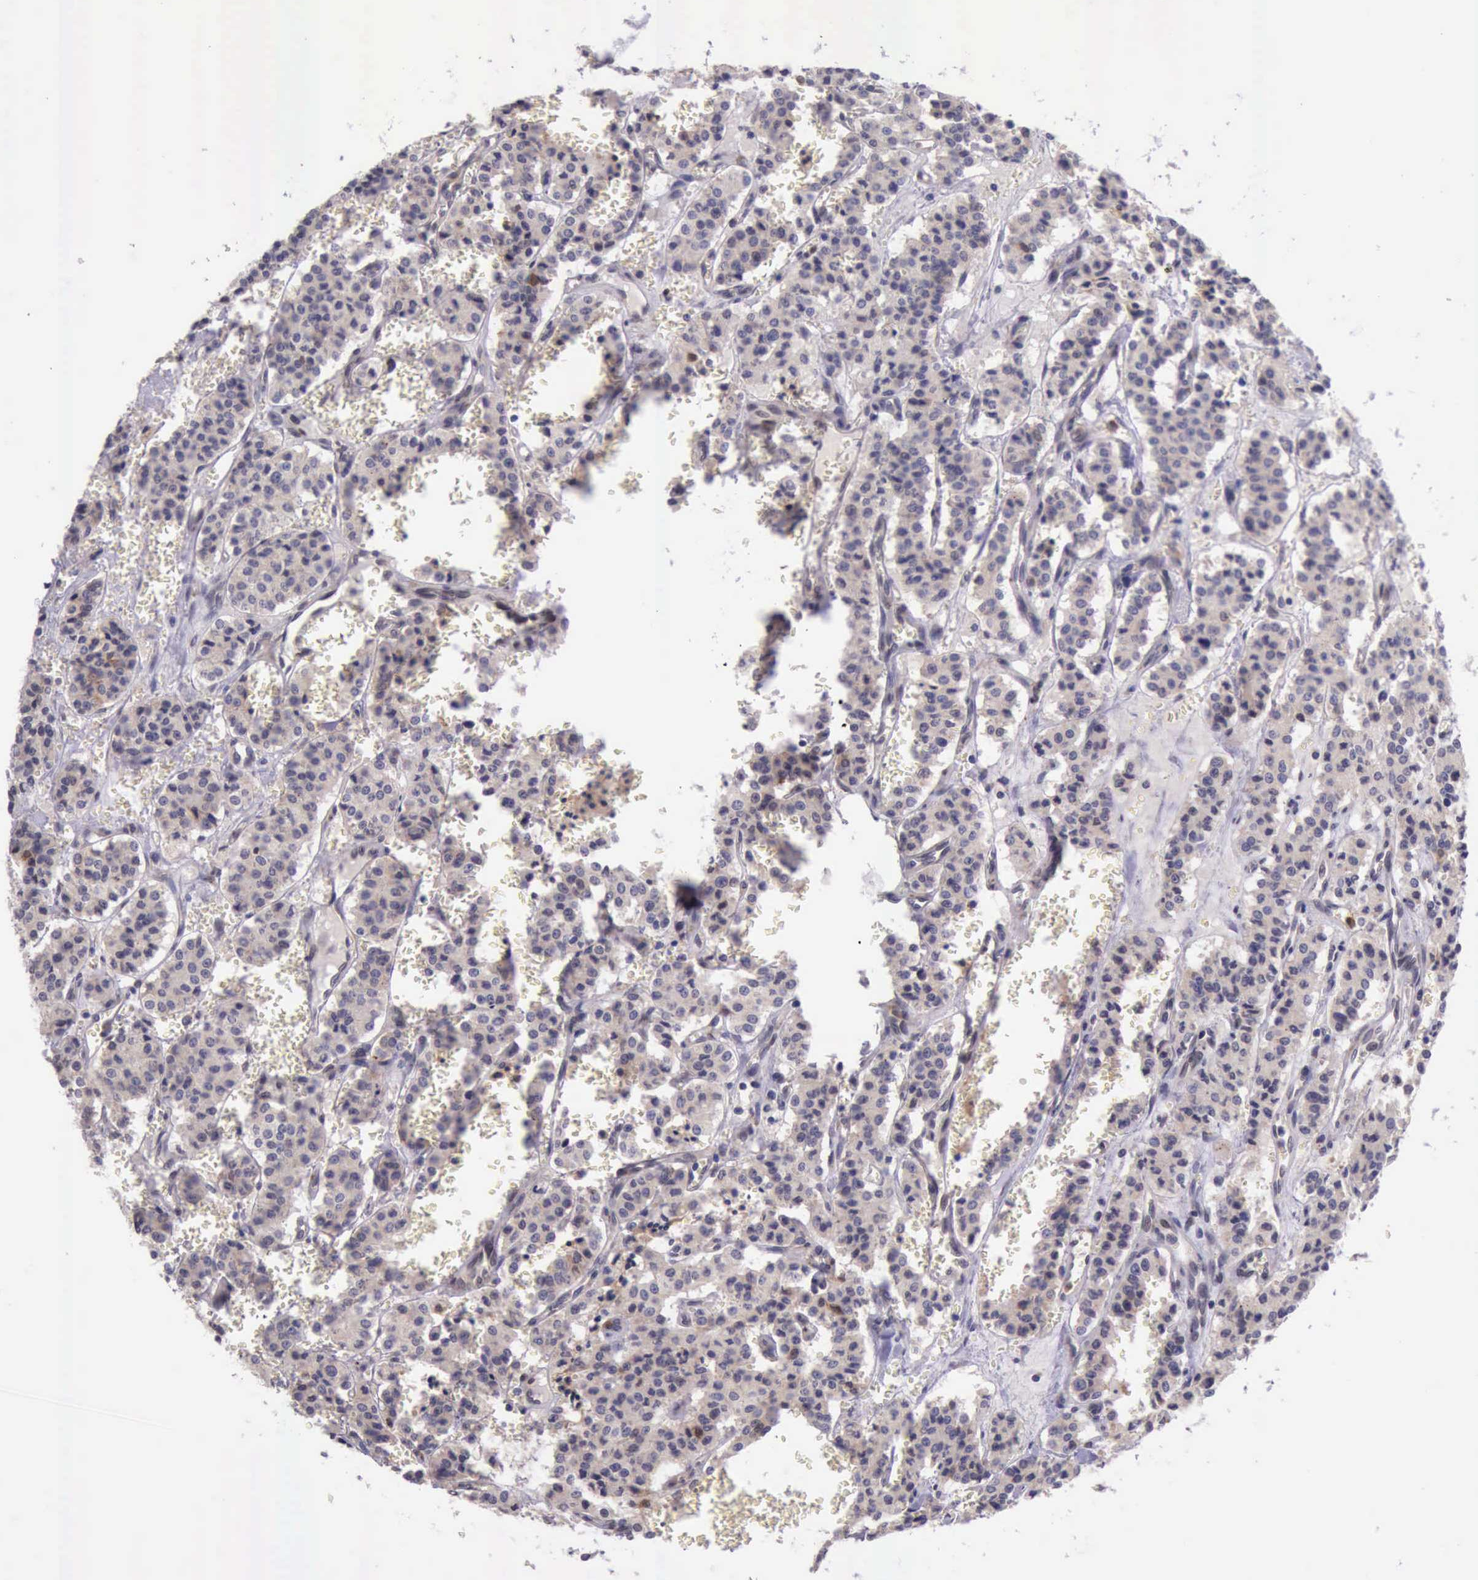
{"staining": {"intensity": "moderate", "quantity": ">75%", "location": "cytoplasmic/membranous"}, "tissue": "carcinoid", "cell_type": "Tumor cells", "image_type": "cancer", "snomed": [{"axis": "morphology", "description": "Carcinoid, malignant, NOS"}, {"axis": "topography", "description": "Bronchus"}], "caption": "Carcinoid stained for a protein (brown) reveals moderate cytoplasmic/membranous positive staining in approximately >75% of tumor cells.", "gene": "PLEK2", "patient": {"sex": "male", "age": 55}}